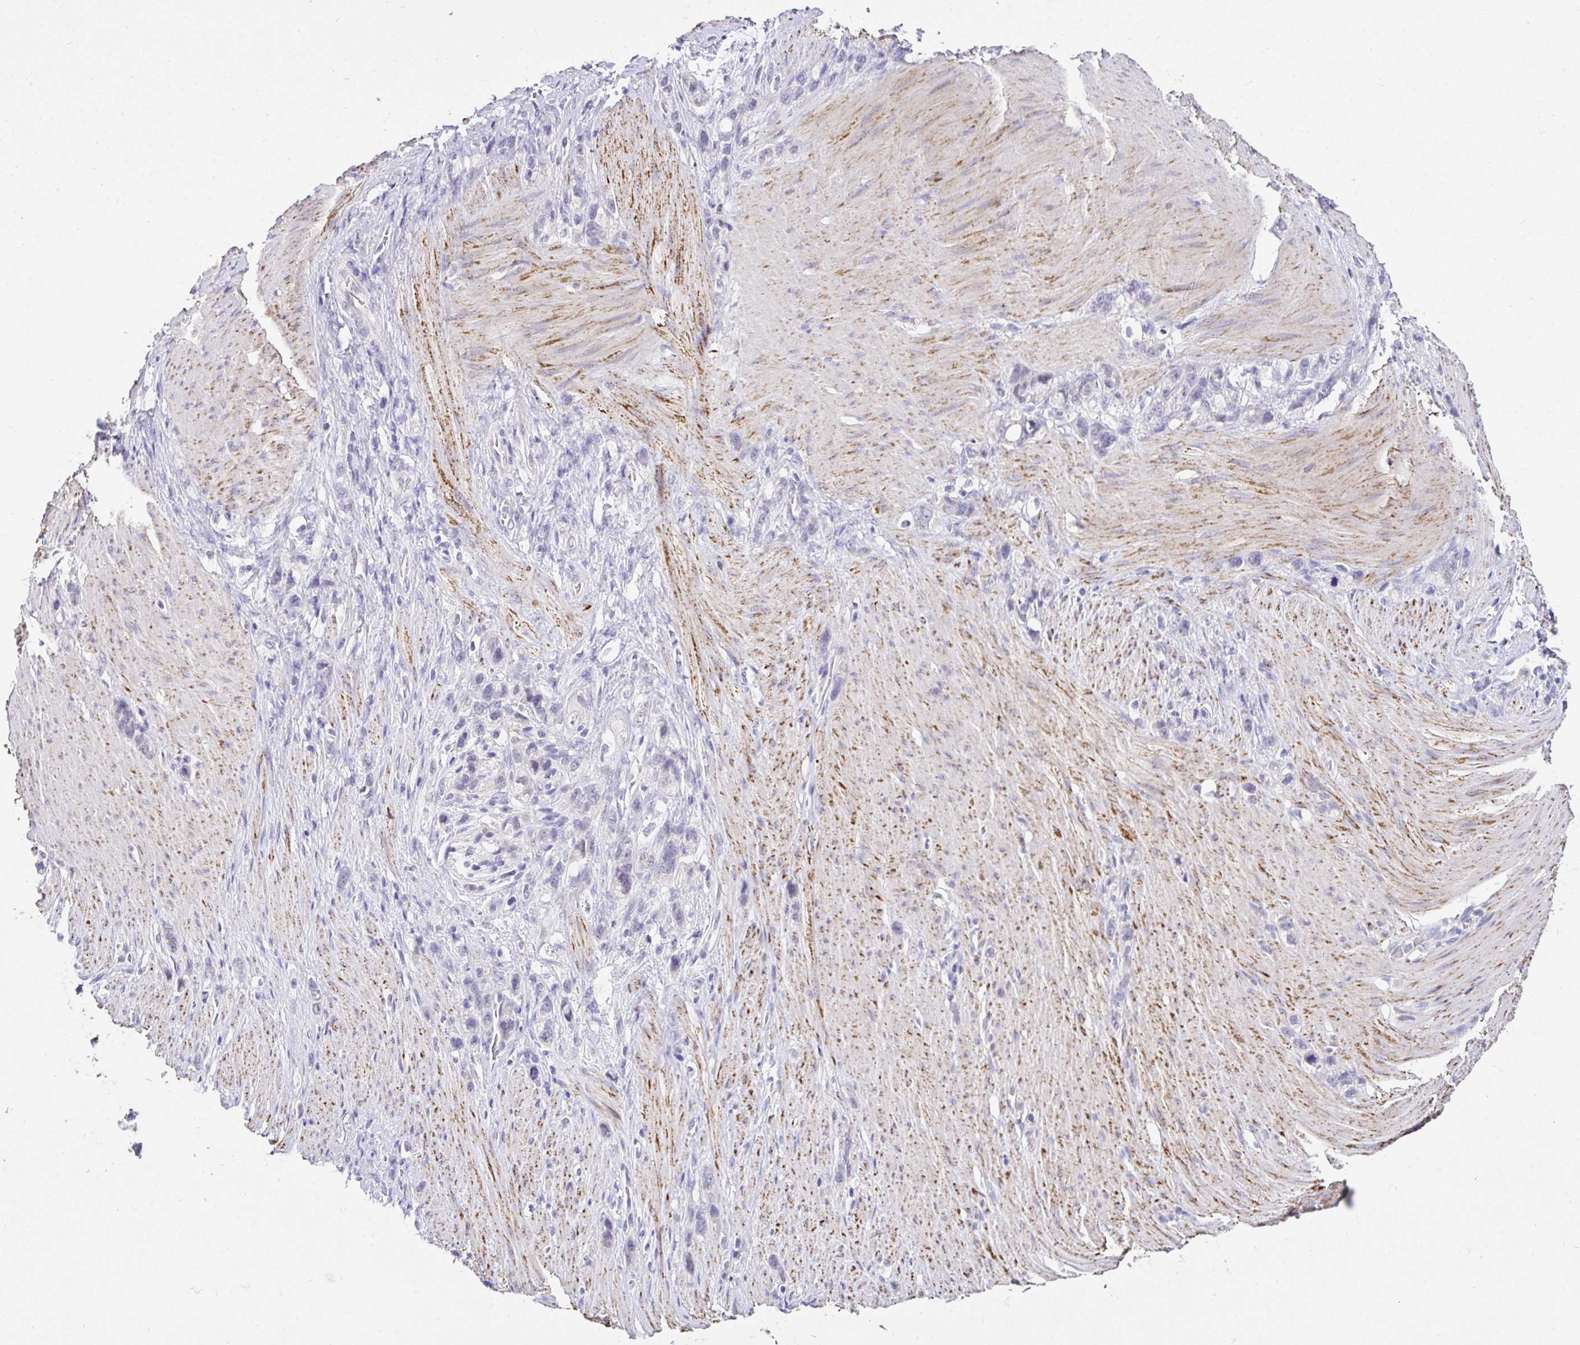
{"staining": {"intensity": "negative", "quantity": "none", "location": "none"}, "tissue": "stomach cancer", "cell_type": "Tumor cells", "image_type": "cancer", "snomed": [{"axis": "morphology", "description": "Adenocarcinoma, NOS"}, {"axis": "topography", "description": "Stomach"}], "caption": "DAB (3,3'-diaminobenzidine) immunohistochemical staining of stomach cancer (adenocarcinoma) displays no significant positivity in tumor cells. The staining was performed using DAB to visualize the protein expression in brown, while the nuclei were stained in blue with hematoxylin (Magnification: 20x).", "gene": "CTU1", "patient": {"sex": "female", "age": 65}}